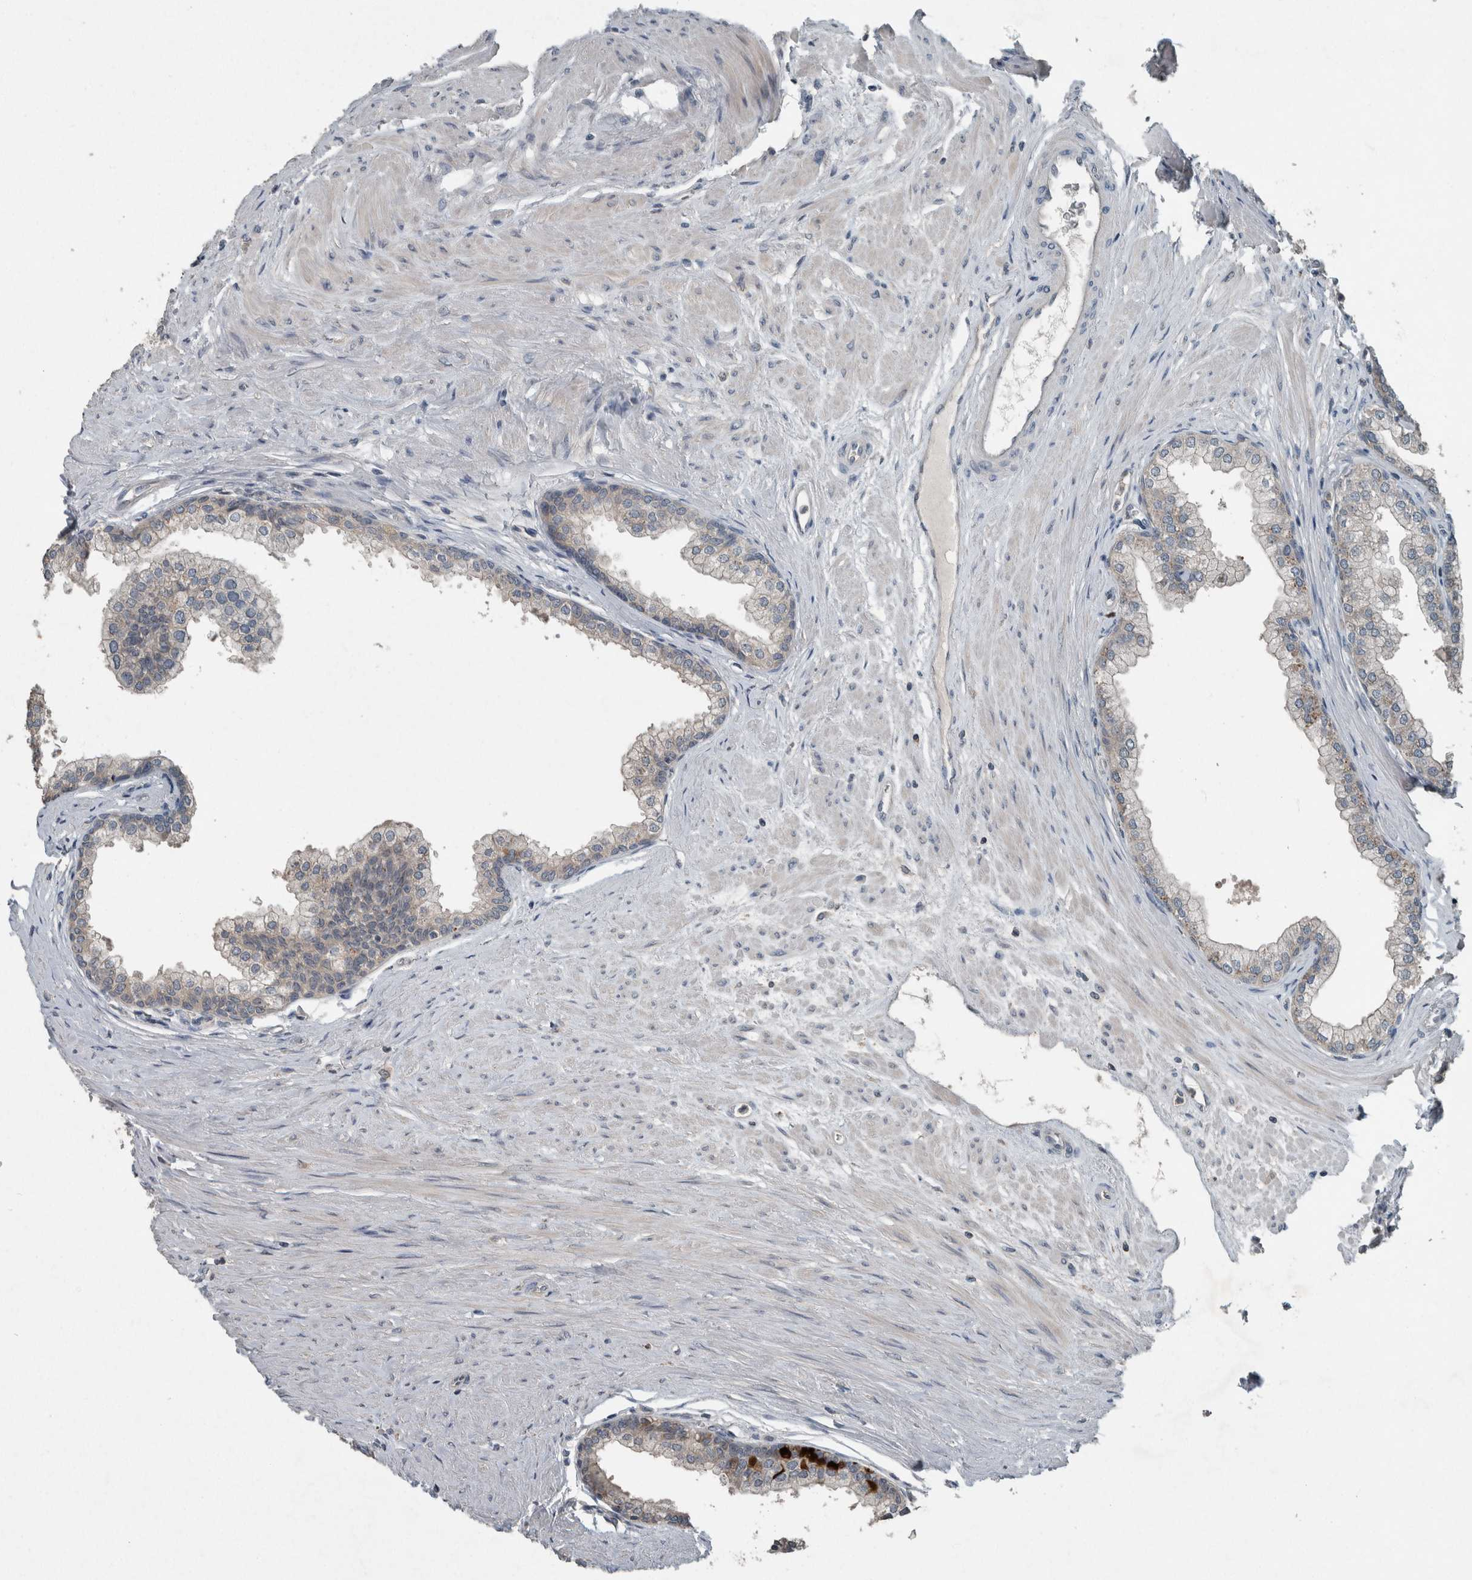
{"staining": {"intensity": "weak", "quantity": "25%-75%", "location": "cytoplasmic/membranous"}, "tissue": "prostate", "cell_type": "Glandular cells", "image_type": "normal", "snomed": [{"axis": "morphology", "description": "Normal tissue, NOS"}, {"axis": "morphology", "description": "Urothelial carcinoma, Low grade"}, {"axis": "topography", "description": "Urinary bladder"}, {"axis": "topography", "description": "Prostate"}], "caption": "The histopathology image demonstrates staining of benign prostate, revealing weak cytoplasmic/membranous protein staining (brown color) within glandular cells. (Brightfield microscopy of DAB IHC at high magnification).", "gene": "KNTC1", "patient": {"sex": "male", "age": 60}}